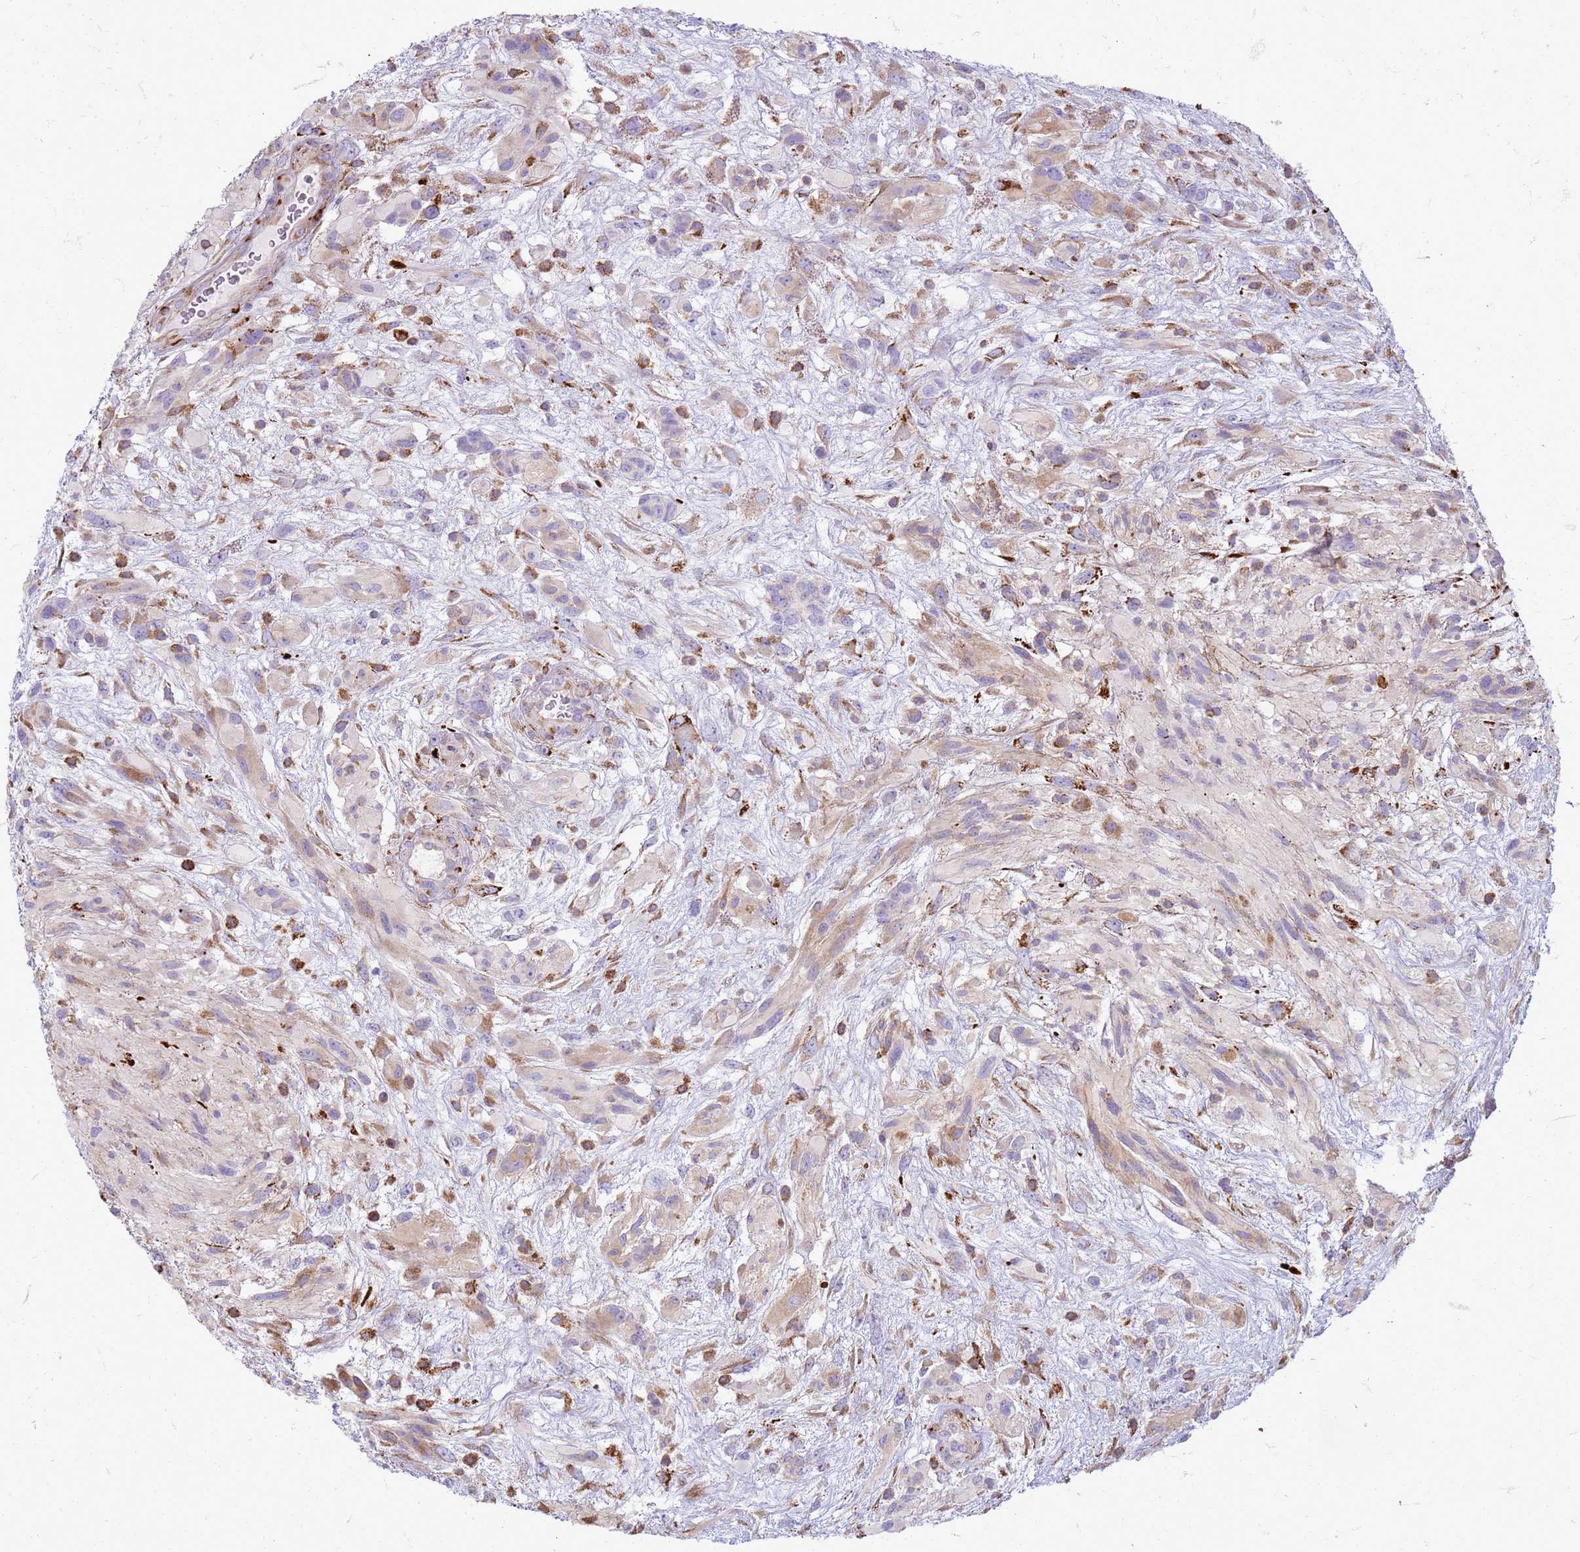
{"staining": {"intensity": "weak", "quantity": "<25%", "location": "cytoplasmic/membranous"}, "tissue": "glioma", "cell_type": "Tumor cells", "image_type": "cancer", "snomed": [{"axis": "morphology", "description": "Glioma, malignant, High grade"}, {"axis": "topography", "description": "Brain"}], "caption": "Immunohistochemical staining of malignant high-grade glioma displays no significant positivity in tumor cells.", "gene": "PDK3", "patient": {"sex": "male", "age": 61}}